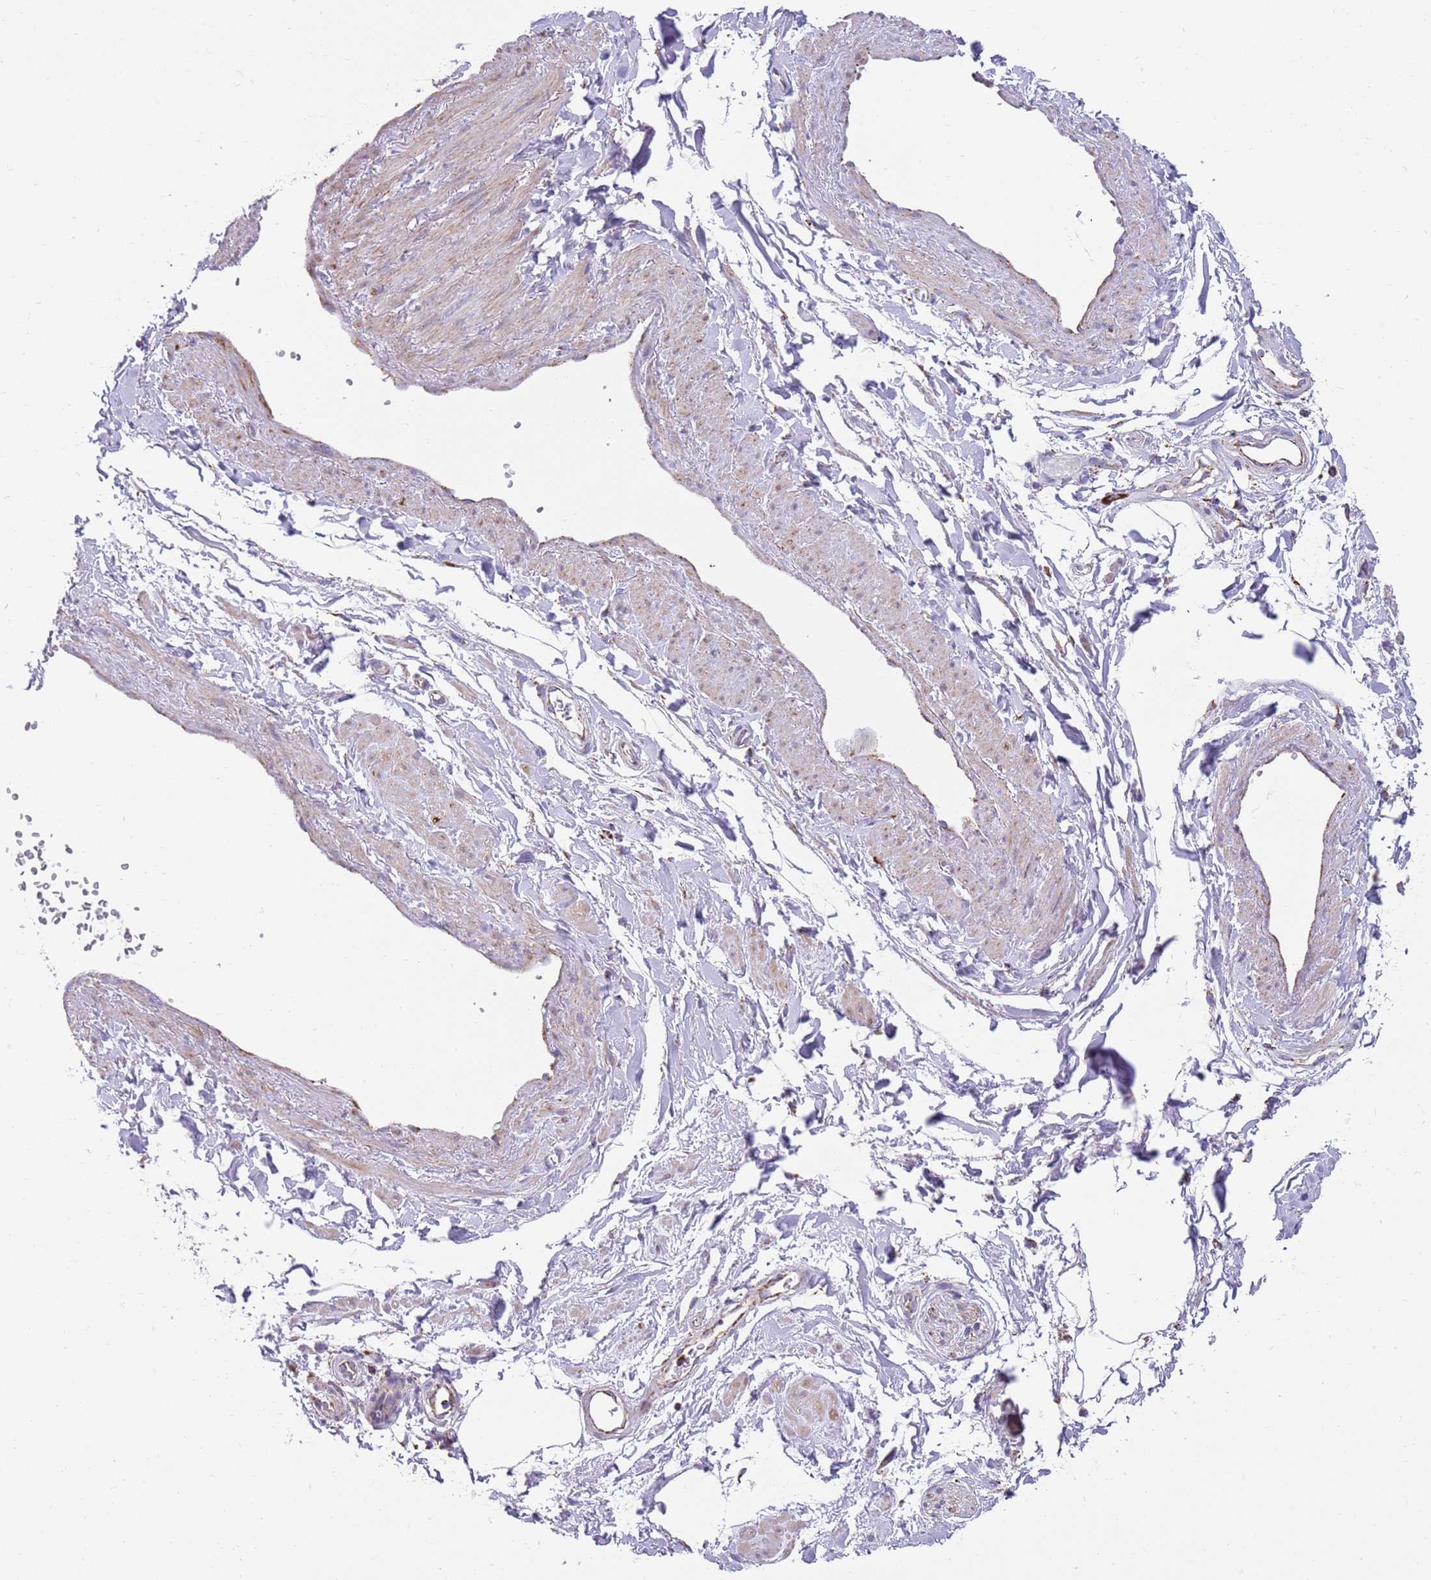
{"staining": {"intensity": "negative", "quantity": "none", "location": "none"}, "tissue": "adipose tissue", "cell_type": "Adipocytes", "image_type": "normal", "snomed": [{"axis": "morphology", "description": "Normal tissue, NOS"}, {"axis": "topography", "description": "Soft tissue"}, {"axis": "topography", "description": "Adipose tissue"}, {"axis": "topography", "description": "Vascular tissue"}, {"axis": "topography", "description": "Peripheral nerve tissue"}], "caption": "Adipocytes show no significant protein positivity in normal adipose tissue. The staining was performed using DAB (3,3'-diaminobenzidine) to visualize the protein expression in brown, while the nuclei were stained in blue with hematoxylin (Magnification: 20x).", "gene": "TTLL1", "patient": {"sex": "male", "age": 74}}